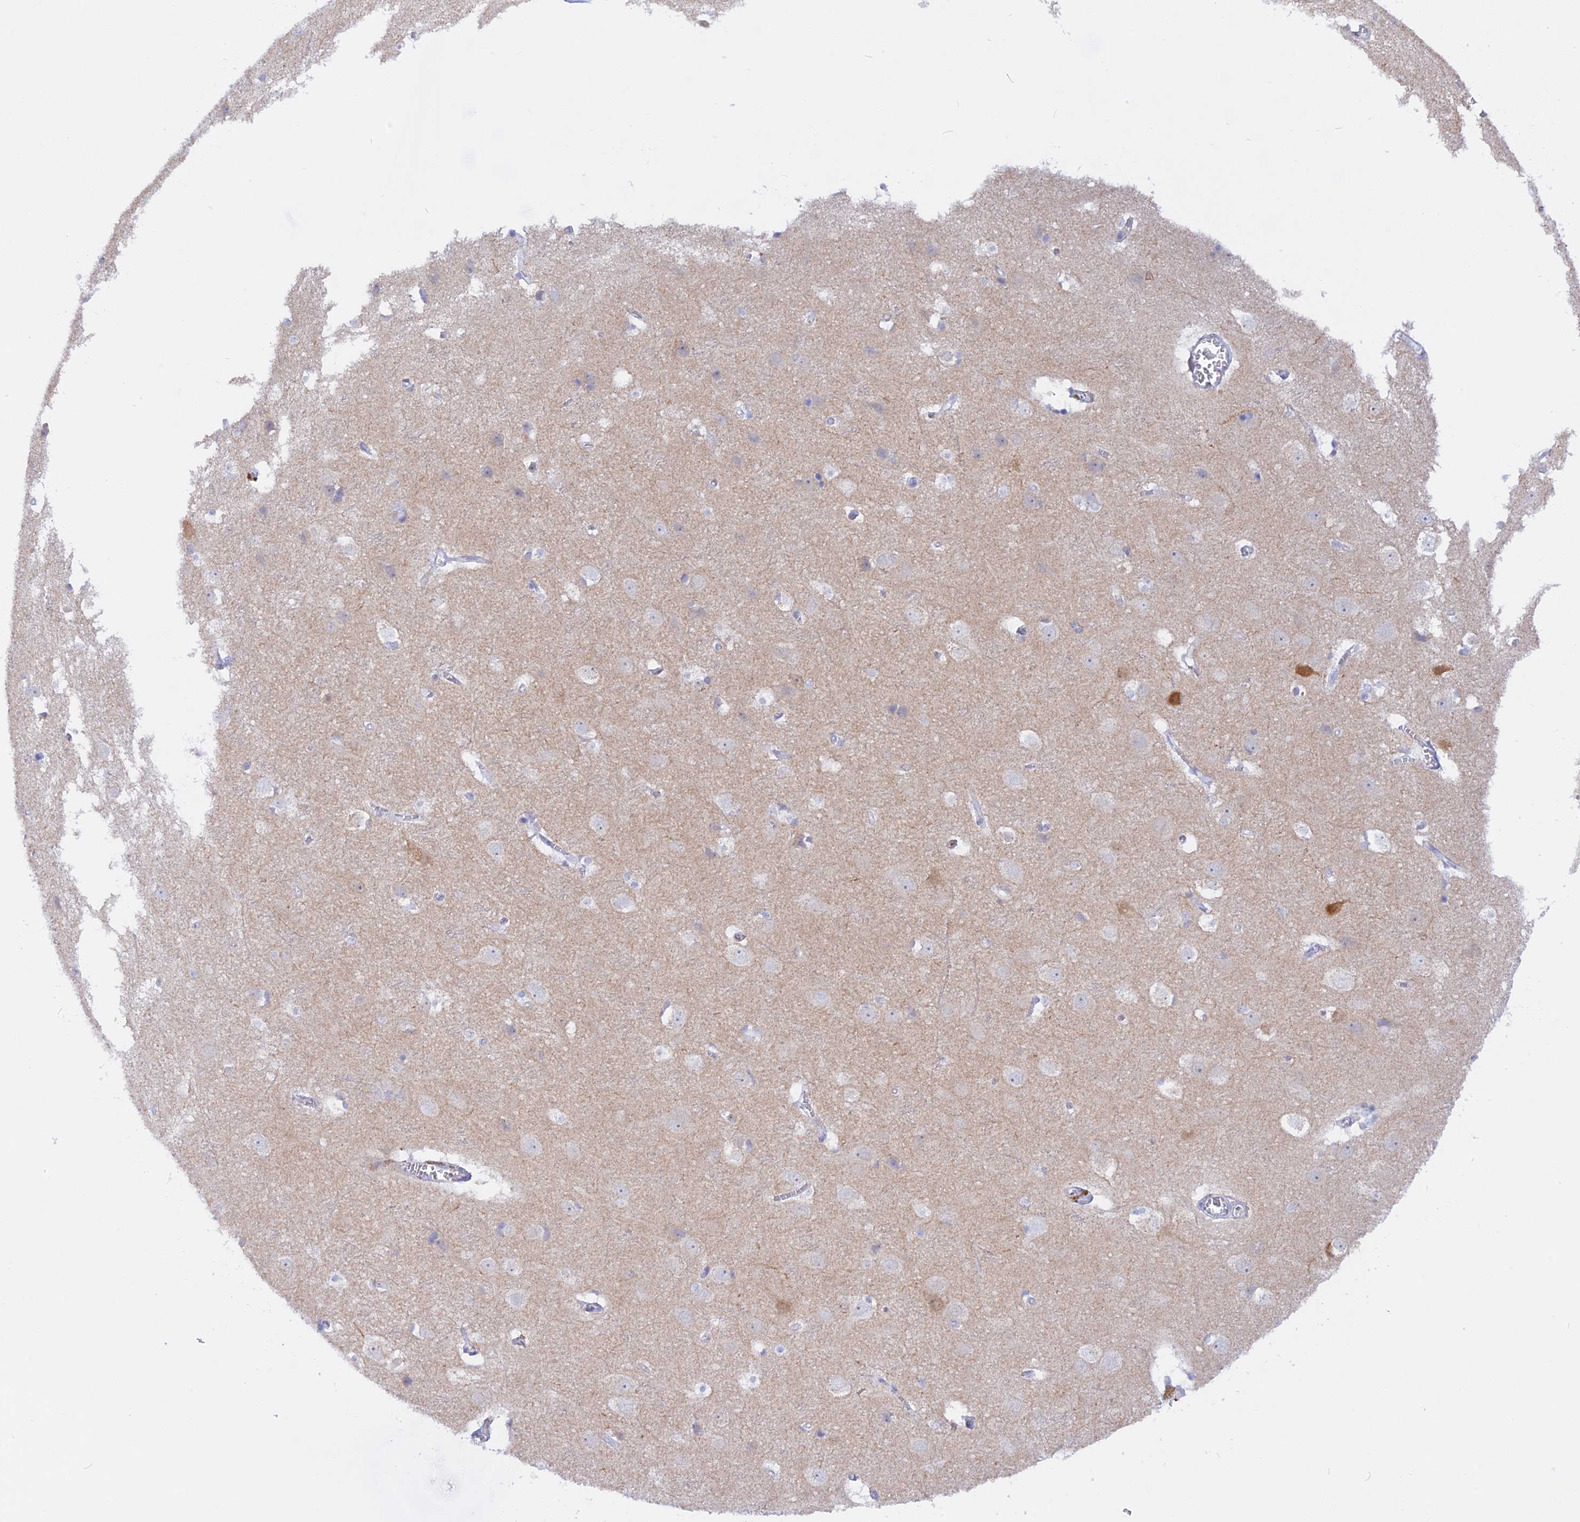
{"staining": {"intensity": "negative", "quantity": "none", "location": "none"}, "tissue": "cerebral cortex", "cell_type": "Endothelial cells", "image_type": "normal", "snomed": [{"axis": "morphology", "description": "Normal tissue, NOS"}, {"axis": "topography", "description": "Cerebral cortex"}], "caption": "DAB (3,3'-diaminobenzidine) immunohistochemical staining of unremarkable cerebral cortex demonstrates no significant expression in endothelial cells. Brightfield microscopy of immunohistochemistry stained with DAB (3,3'-diaminobenzidine) (brown) and hematoxylin (blue), captured at high magnification.", "gene": "ADGRA1", "patient": {"sex": "male", "age": 54}}